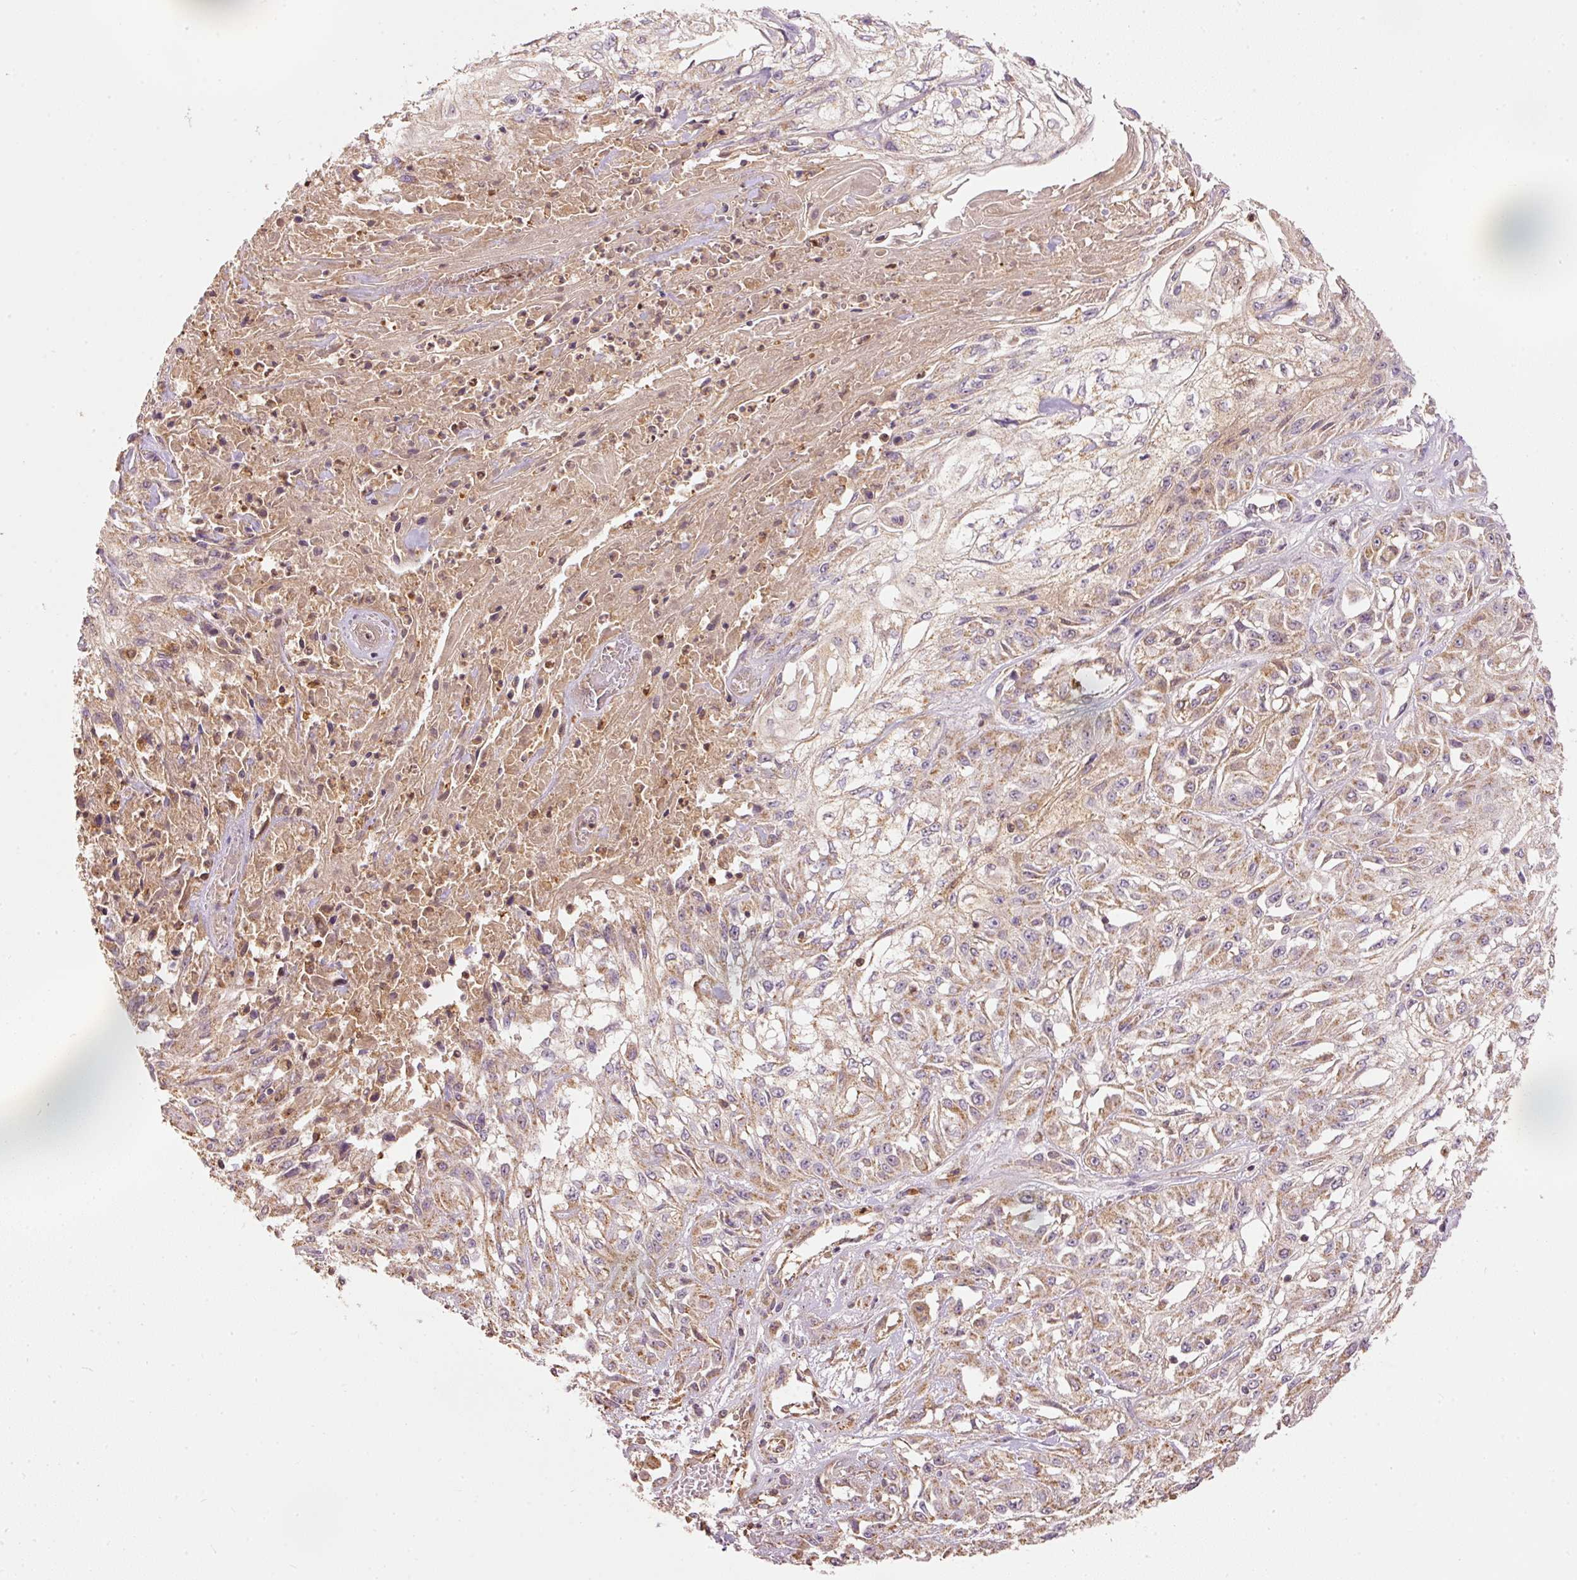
{"staining": {"intensity": "moderate", "quantity": ">75%", "location": "cytoplasmic/membranous"}, "tissue": "skin cancer", "cell_type": "Tumor cells", "image_type": "cancer", "snomed": [{"axis": "morphology", "description": "Squamous cell carcinoma, NOS"}, {"axis": "morphology", "description": "Squamous cell carcinoma, metastatic, NOS"}, {"axis": "topography", "description": "Skin"}, {"axis": "topography", "description": "Lymph node"}], "caption": "Protein analysis of skin metastatic squamous cell carcinoma tissue demonstrates moderate cytoplasmic/membranous staining in approximately >75% of tumor cells.", "gene": "PSENEN", "patient": {"sex": "male", "age": 75}}